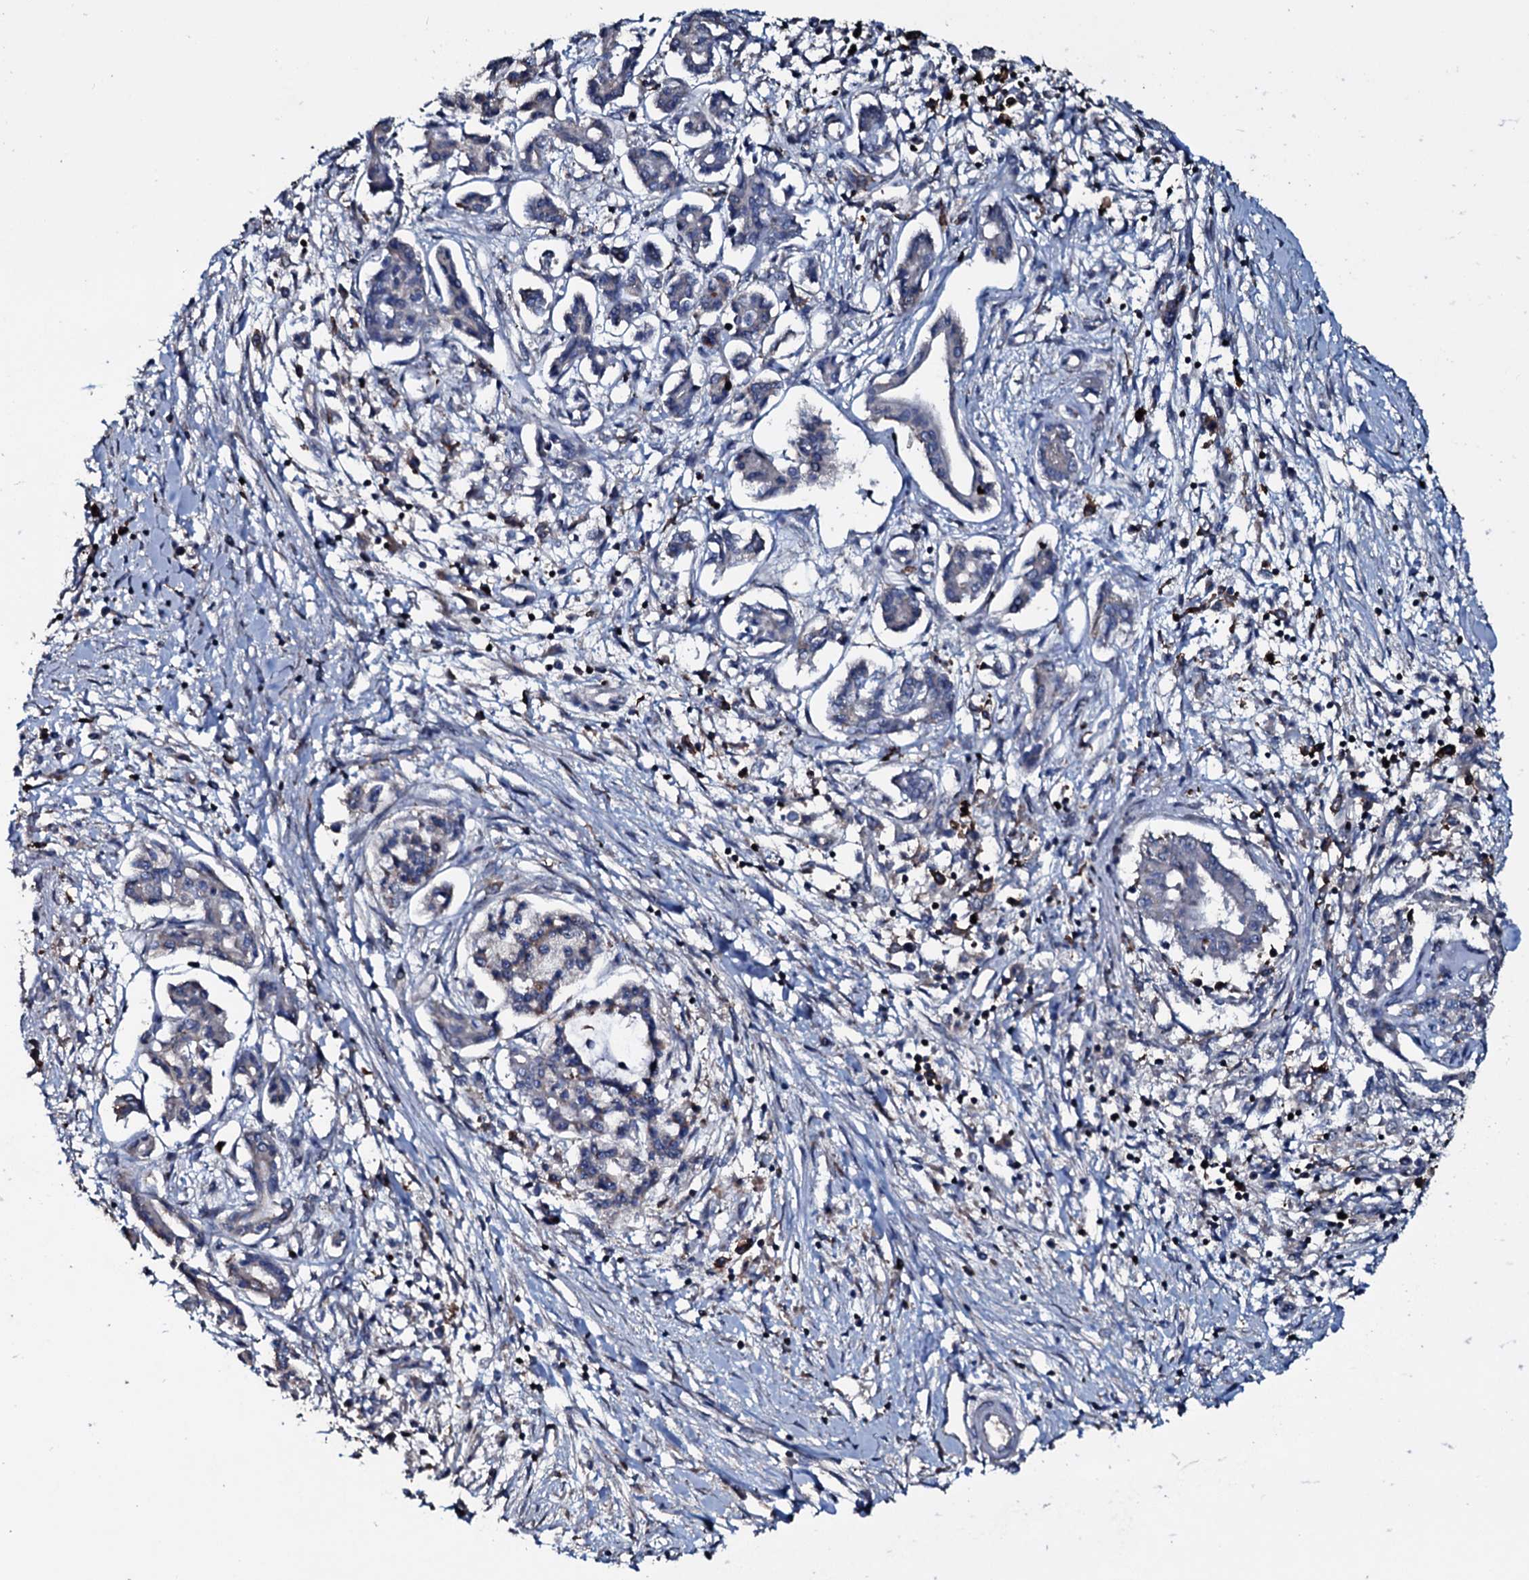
{"staining": {"intensity": "negative", "quantity": "none", "location": "none"}, "tissue": "pancreatic cancer", "cell_type": "Tumor cells", "image_type": "cancer", "snomed": [{"axis": "morphology", "description": "Adenocarcinoma, NOS"}, {"axis": "topography", "description": "Pancreas"}], "caption": "Protein analysis of pancreatic cancer displays no significant expression in tumor cells.", "gene": "OGFOD2", "patient": {"sex": "female", "age": 50}}